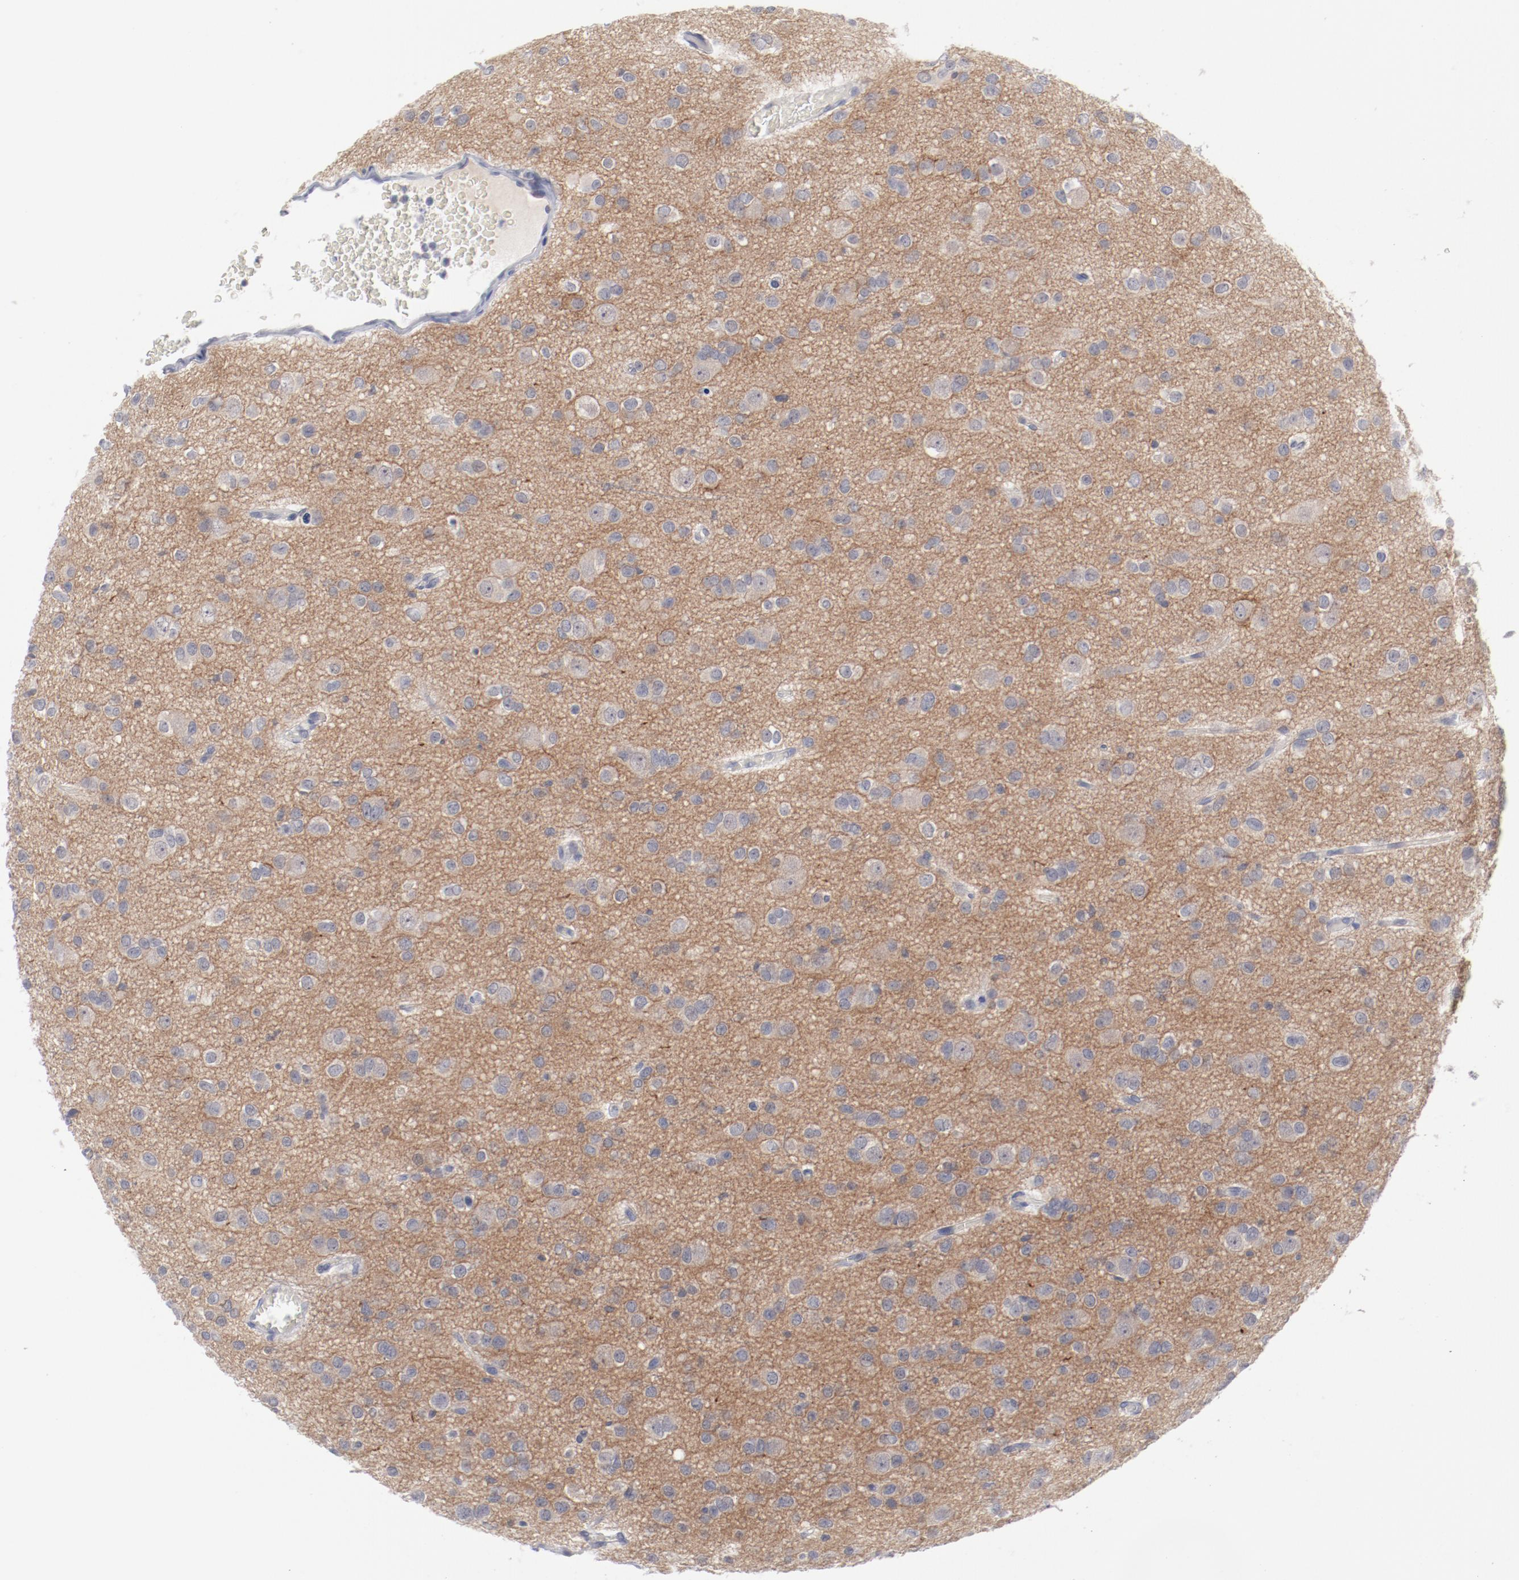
{"staining": {"intensity": "negative", "quantity": "none", "location": "none"}, "tissue": "glioma", "cell_type": "Tumor cells", "image_type": "cancer", "snomed": [{"axis": "morphology", "description": "Glioma, malignant, Low grade"}, {"axis": "topography", "description": "Brain"}], "caption": "The photomicrograph demonstrates no staining of tumor cells in malignant glioma (low-grade).", "gene": "SH3BGR", "patient": {"sex": "male", "age": 42}}